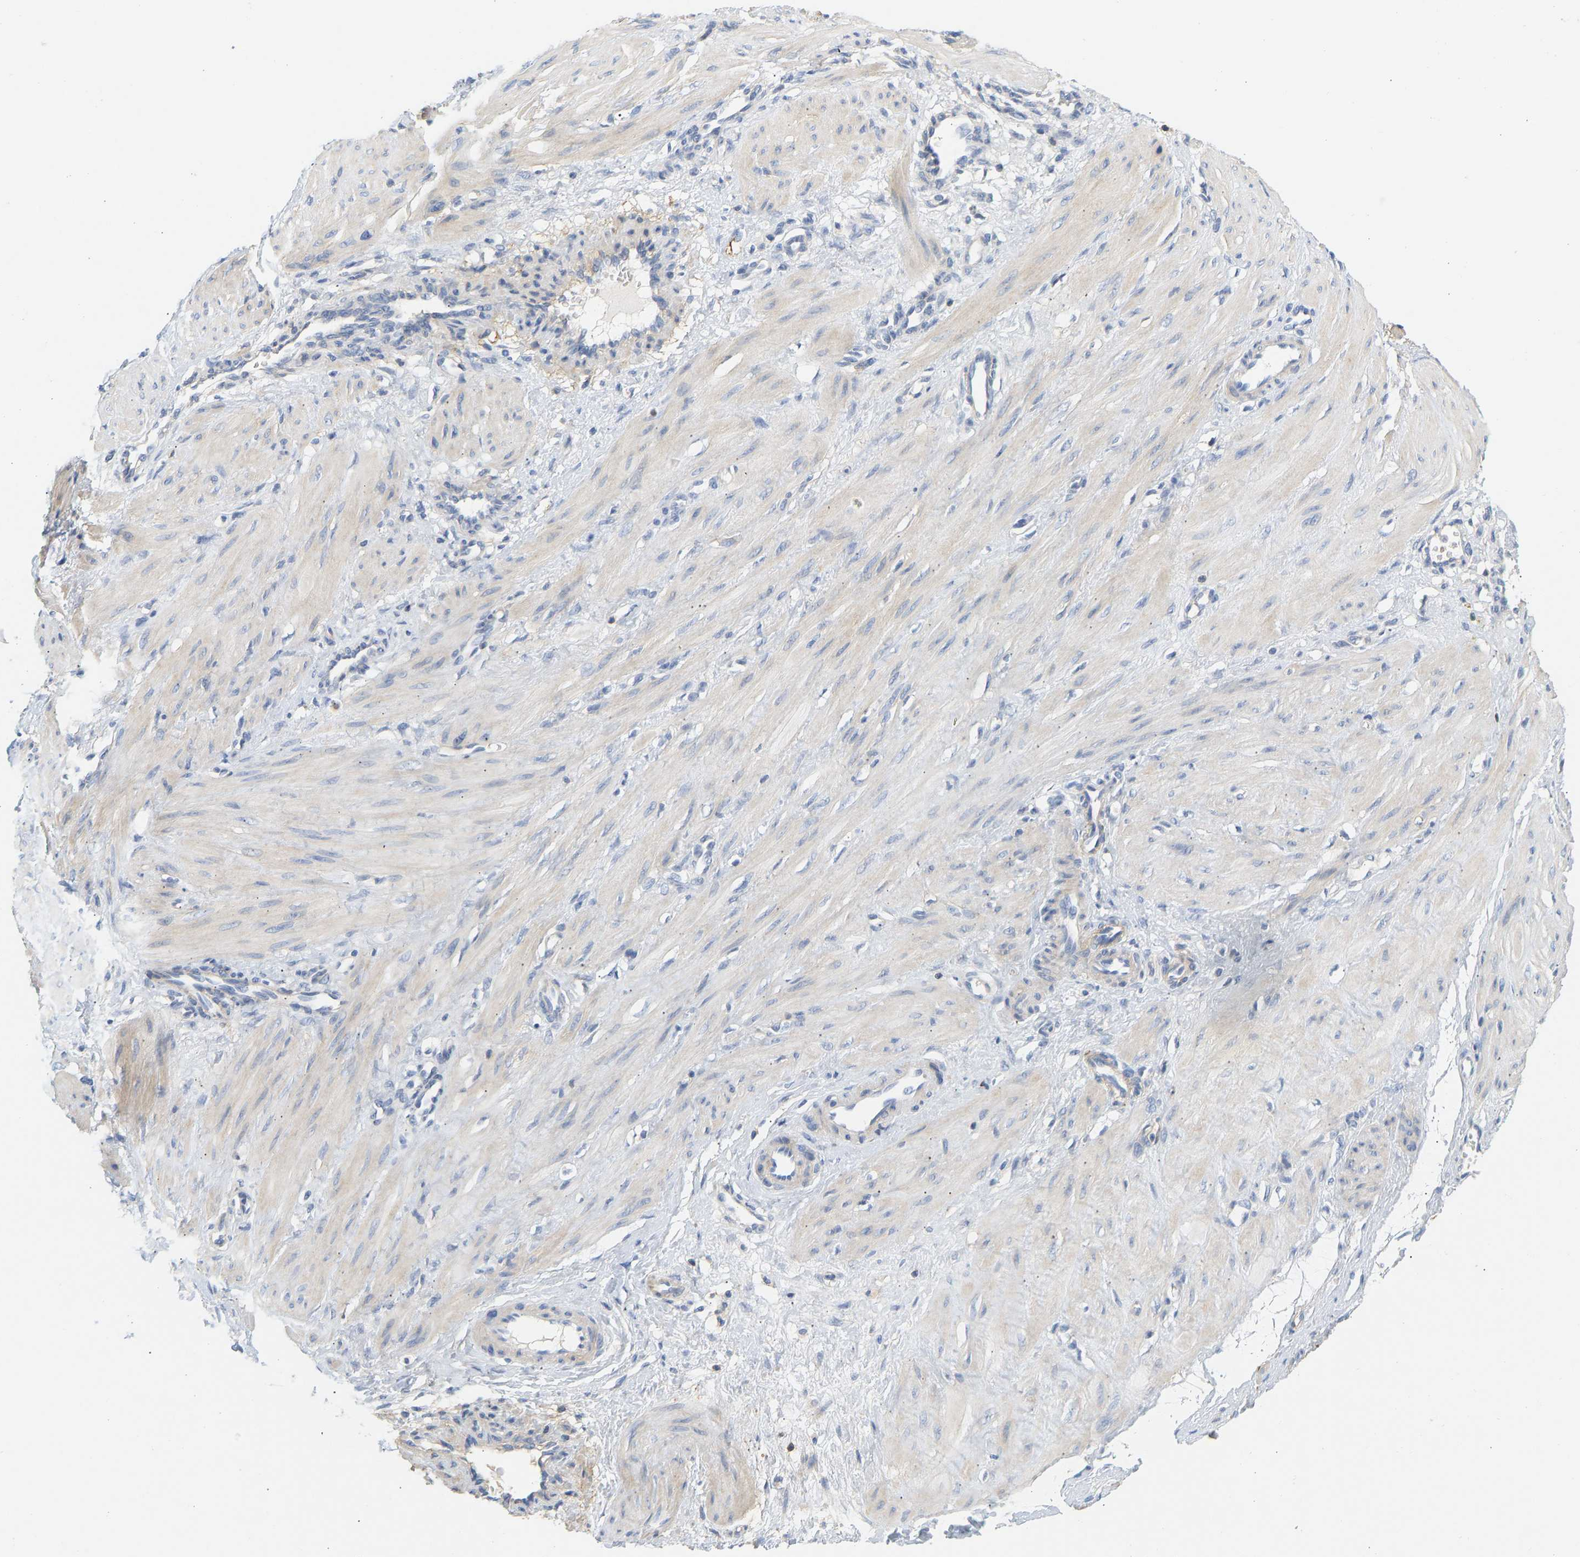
{"staining": {"intensity": "weak", "quantity": "<25%", "location": "cytoplasmic/membranous"}, "tissue": "smooth muscle", "cell_type": "Smooth muscle cells", "image_type": "normal", "snomed": [{"axis": "morphology", "description": "Normal tissue, NOS"}, {"axis": "topography", "description": "Endometrium"}], "caption": "Immunohistochemistry (IHC) micrograph of unremarkable human smooth muscle stained for a protein (brown), which displays no staining in smooth muscle cells.", "gene": "BVES", "patient": {"sex": "female", "age": 33}}